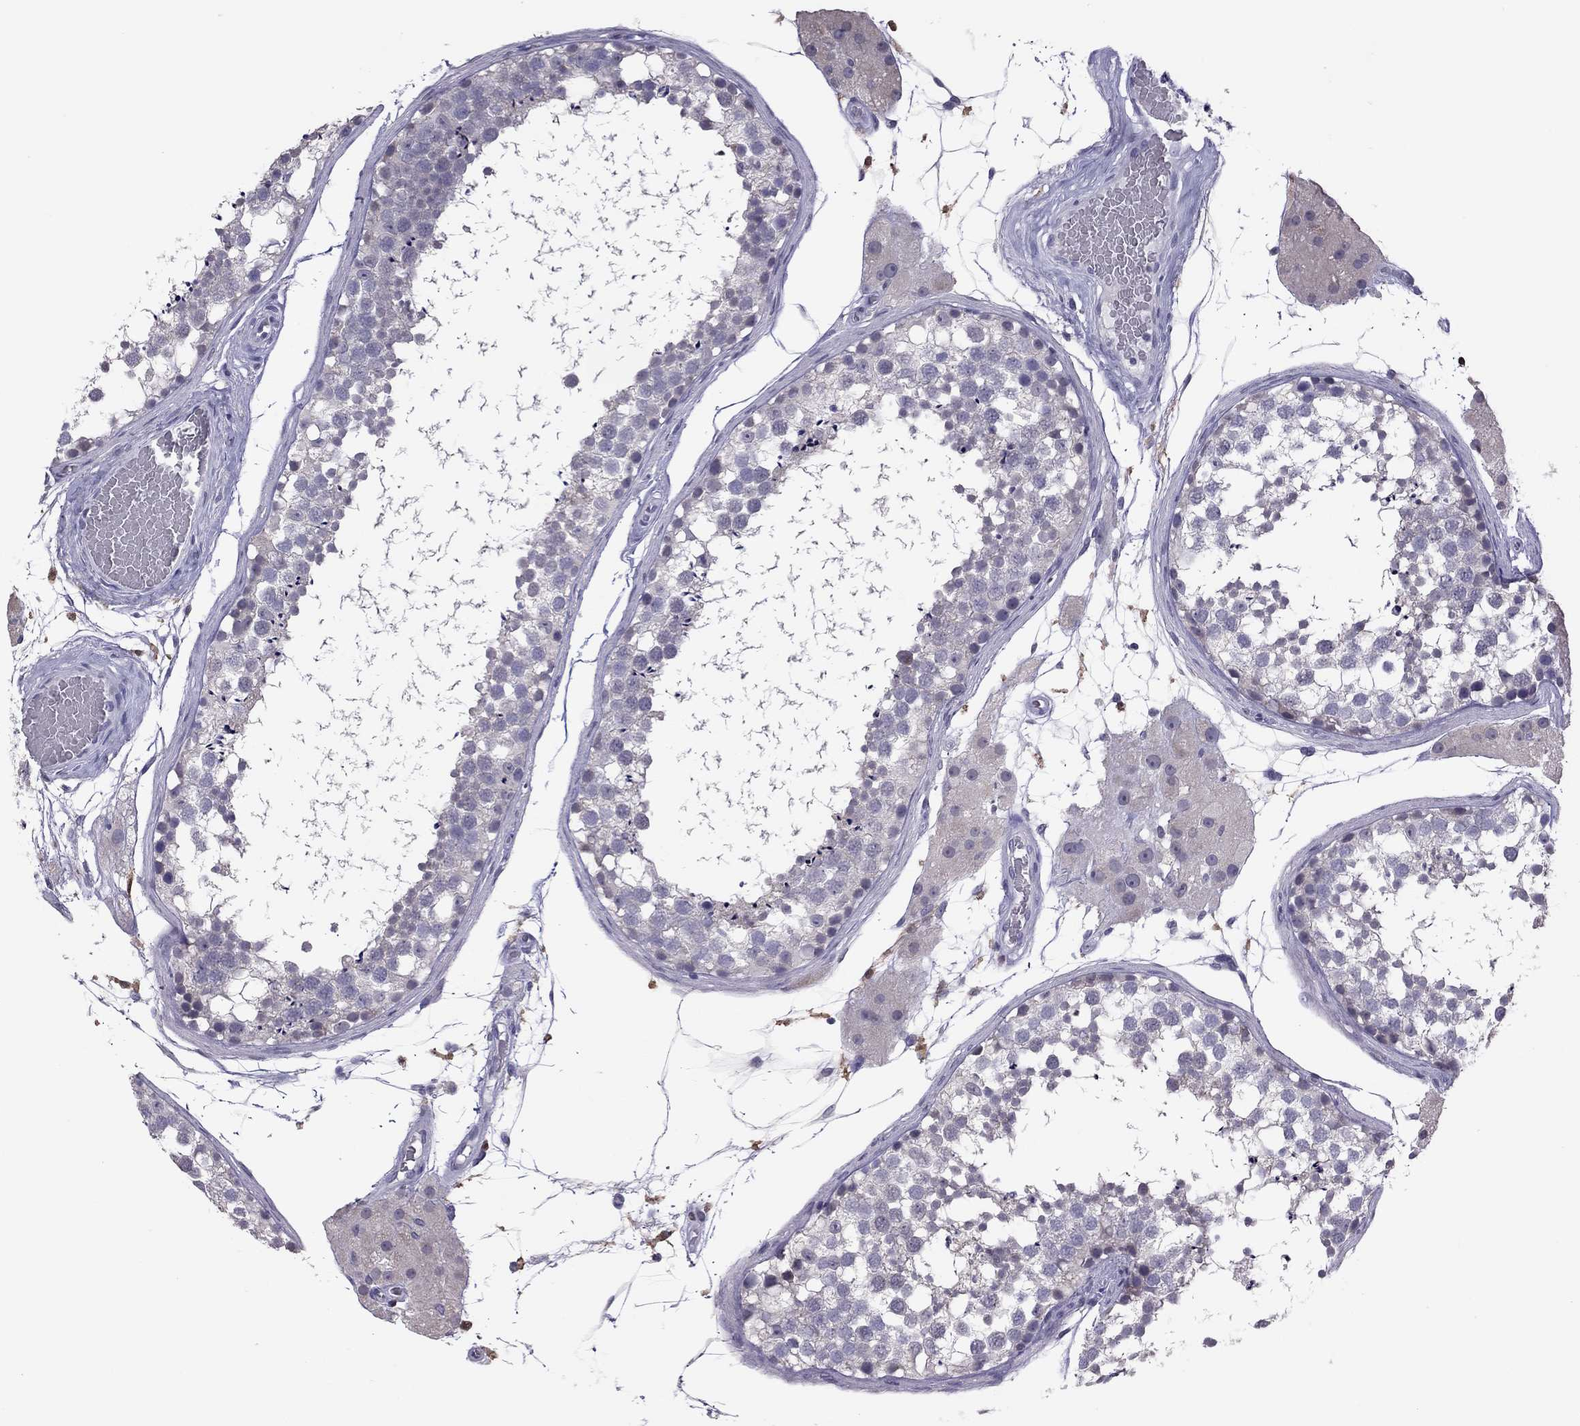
{"staining": {"intensity": "negative", "quantity": "none", "location": "none"}, "tissue": "testis", "cell_type": "Cells in seminiferous ducts", "image_type": "normal", "snomed": [{"axis": "morphology", "description": "Normal tissue, NOS"}, {"axis": "morphology", "description": "Seminoma, NOS"}, {"axis": "topography", "description": "Testis"}], "caption": "Immunohistochemistry (IHC) image of benign human testis stained for a protein (brown), which exhibits no staining in cells in seminiferous ducts.", "gene": "PPP1R3A", "patient": {"sex": "male", "age": 65}}